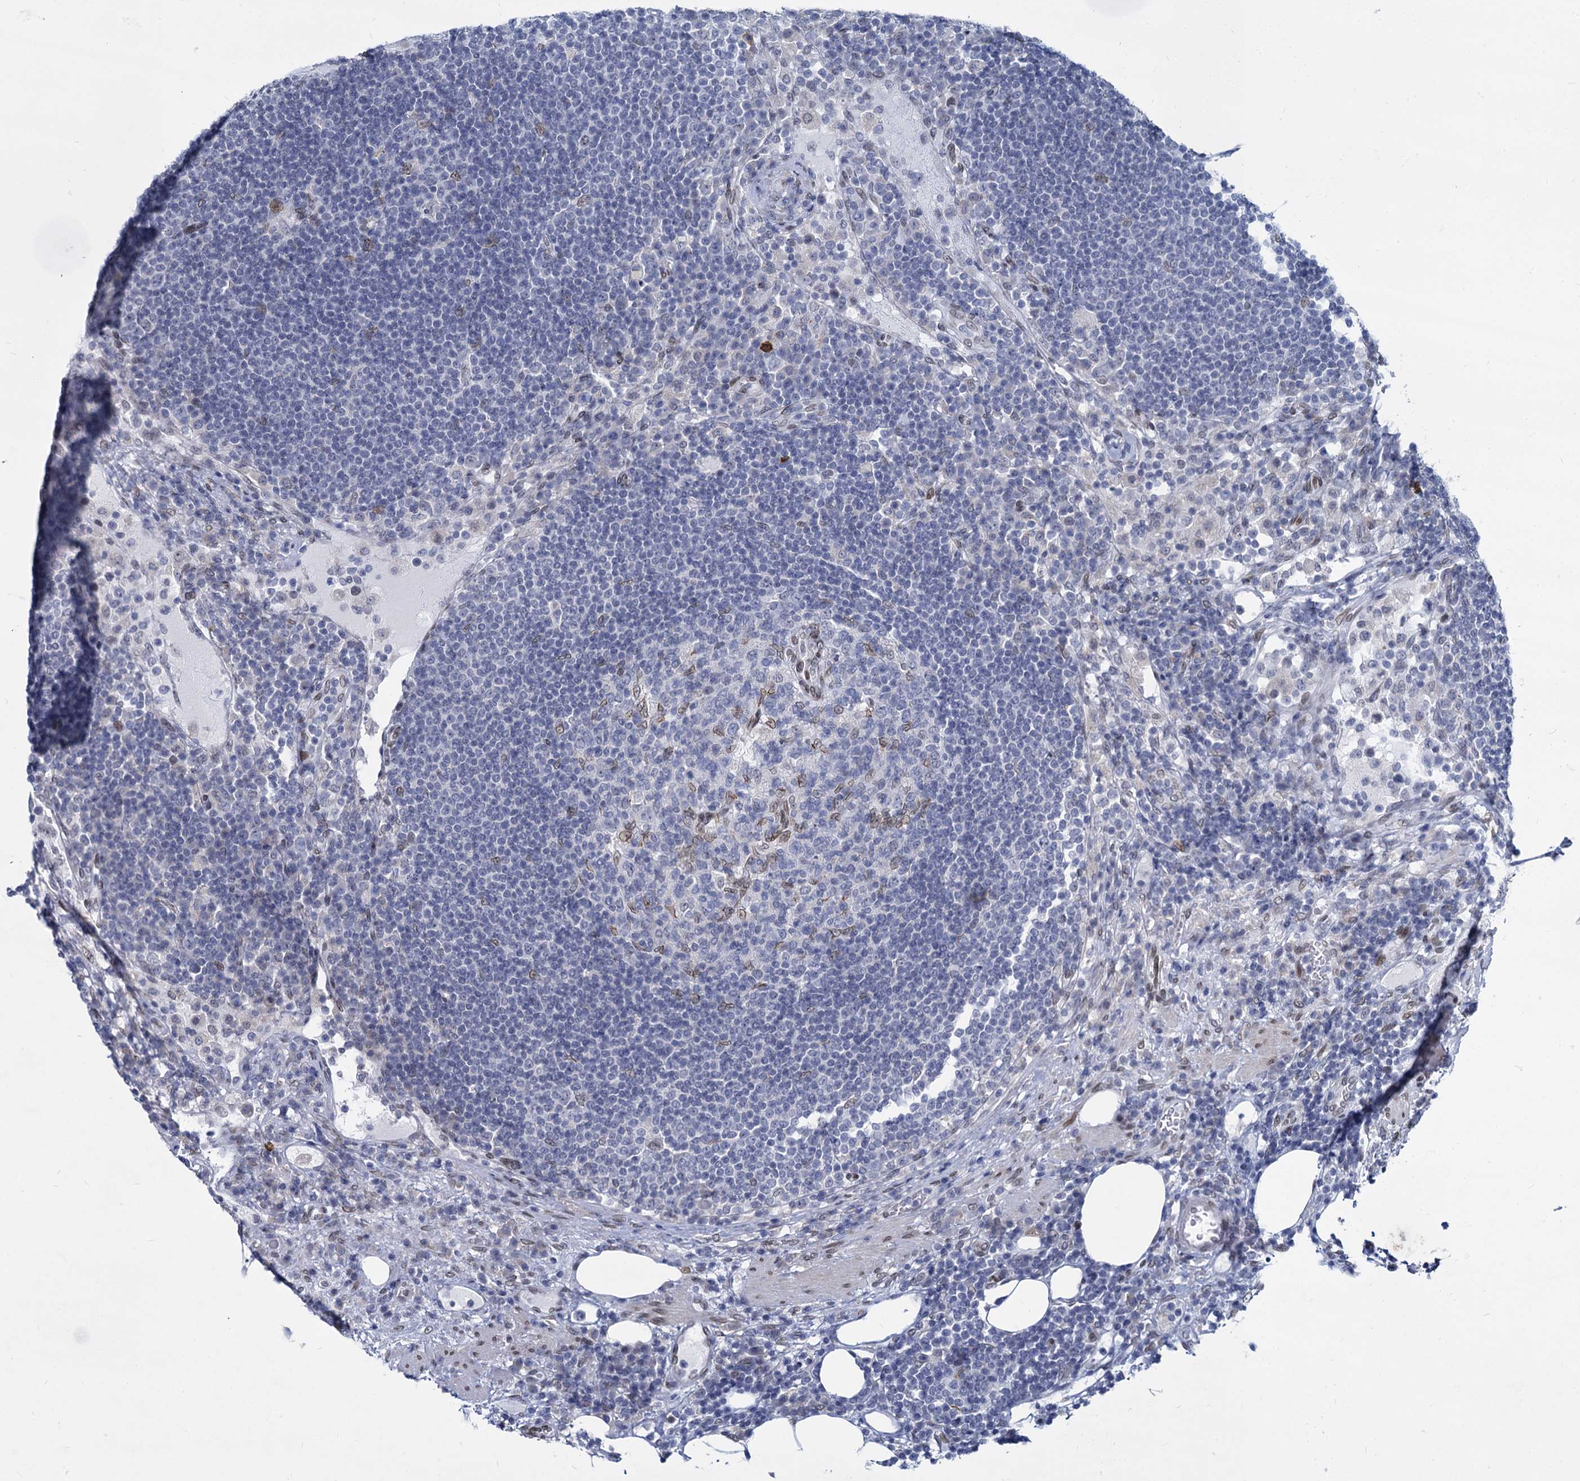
{"staining": {"intensity": "moderate", "quantity": "<25%", "location": "cytoplasmic/membranous,nuclear"}, "tissue": "lymph node", "cell_type": "Germinal center cells", "image_type": "normal", "snomed": [{"axis": "morphology", "description": "Normal tissue, NOS"}, {"axis": "topography", "description": "Lymph node"}], "caption": "IHC staining of normal lymph node, which displays low levels of moderate cytoplasmic/membranous,nuclear expression in approximately <25% of germinal center cells indicating moderate cytoplasmic/membranous,nuclear protein staining. The staining was performed using DAB (brown) for protein detection and nuclei were counterstained in hematoxylin (blue).", "gene": "PRSS35", "patient": {"sex": "female", "age": 53}}